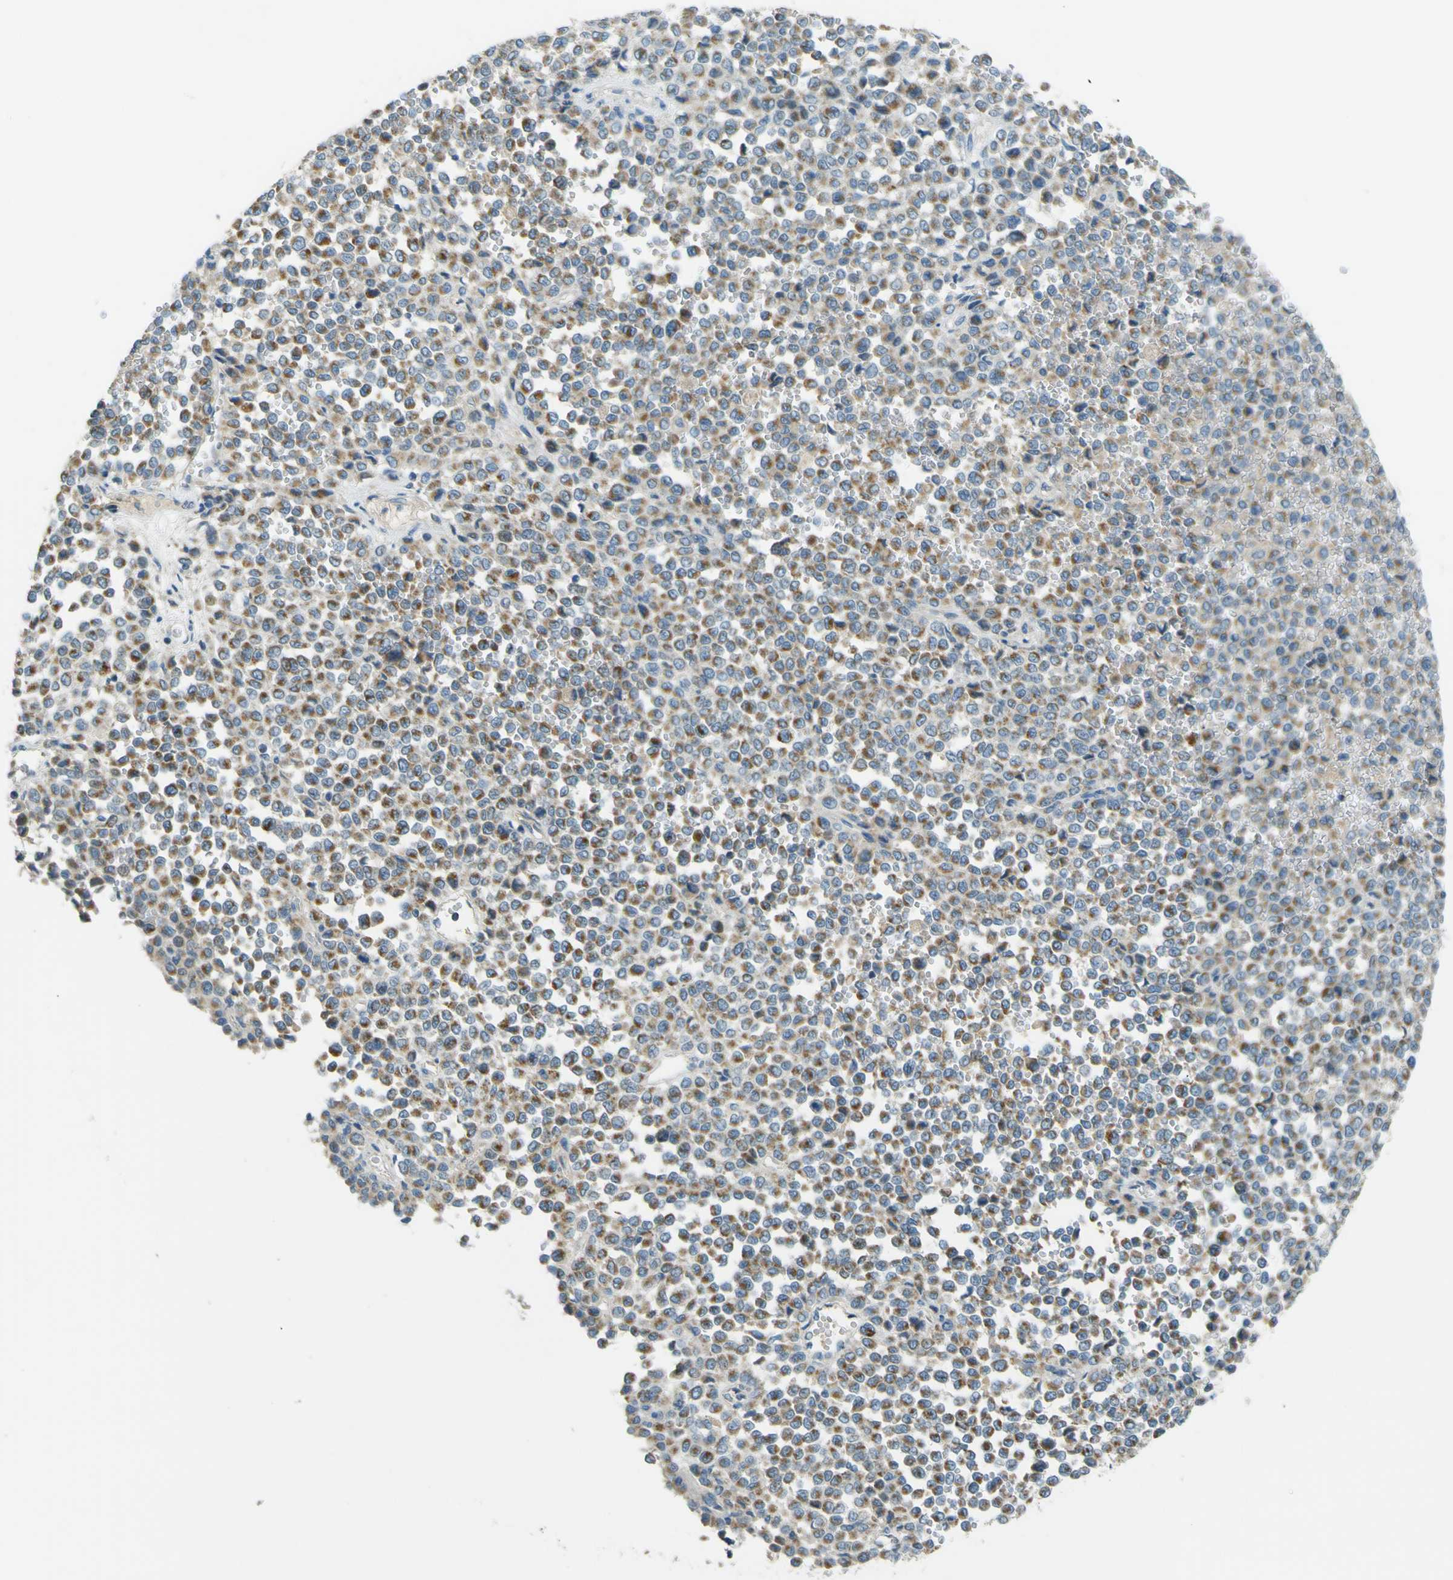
{"staining": {"intensity": "moderate", "quantity": ">75%", "location": "cytoplasmic/membranous"}, "tissue": "melanoma", "cell_type": "Tumor cells", "image_type": "cancer", "snomed": [{"axis": "morphology", "description": "Malignant melanoma, Metastatic site"}, {"axis": "topography", "description": "Pancreas"}], "caption": "Melanoma stained with a protein marker displays moderate staining in tumor cells.", "gene": "FKTN", "patient": {"sex": "female", "age": 30}}